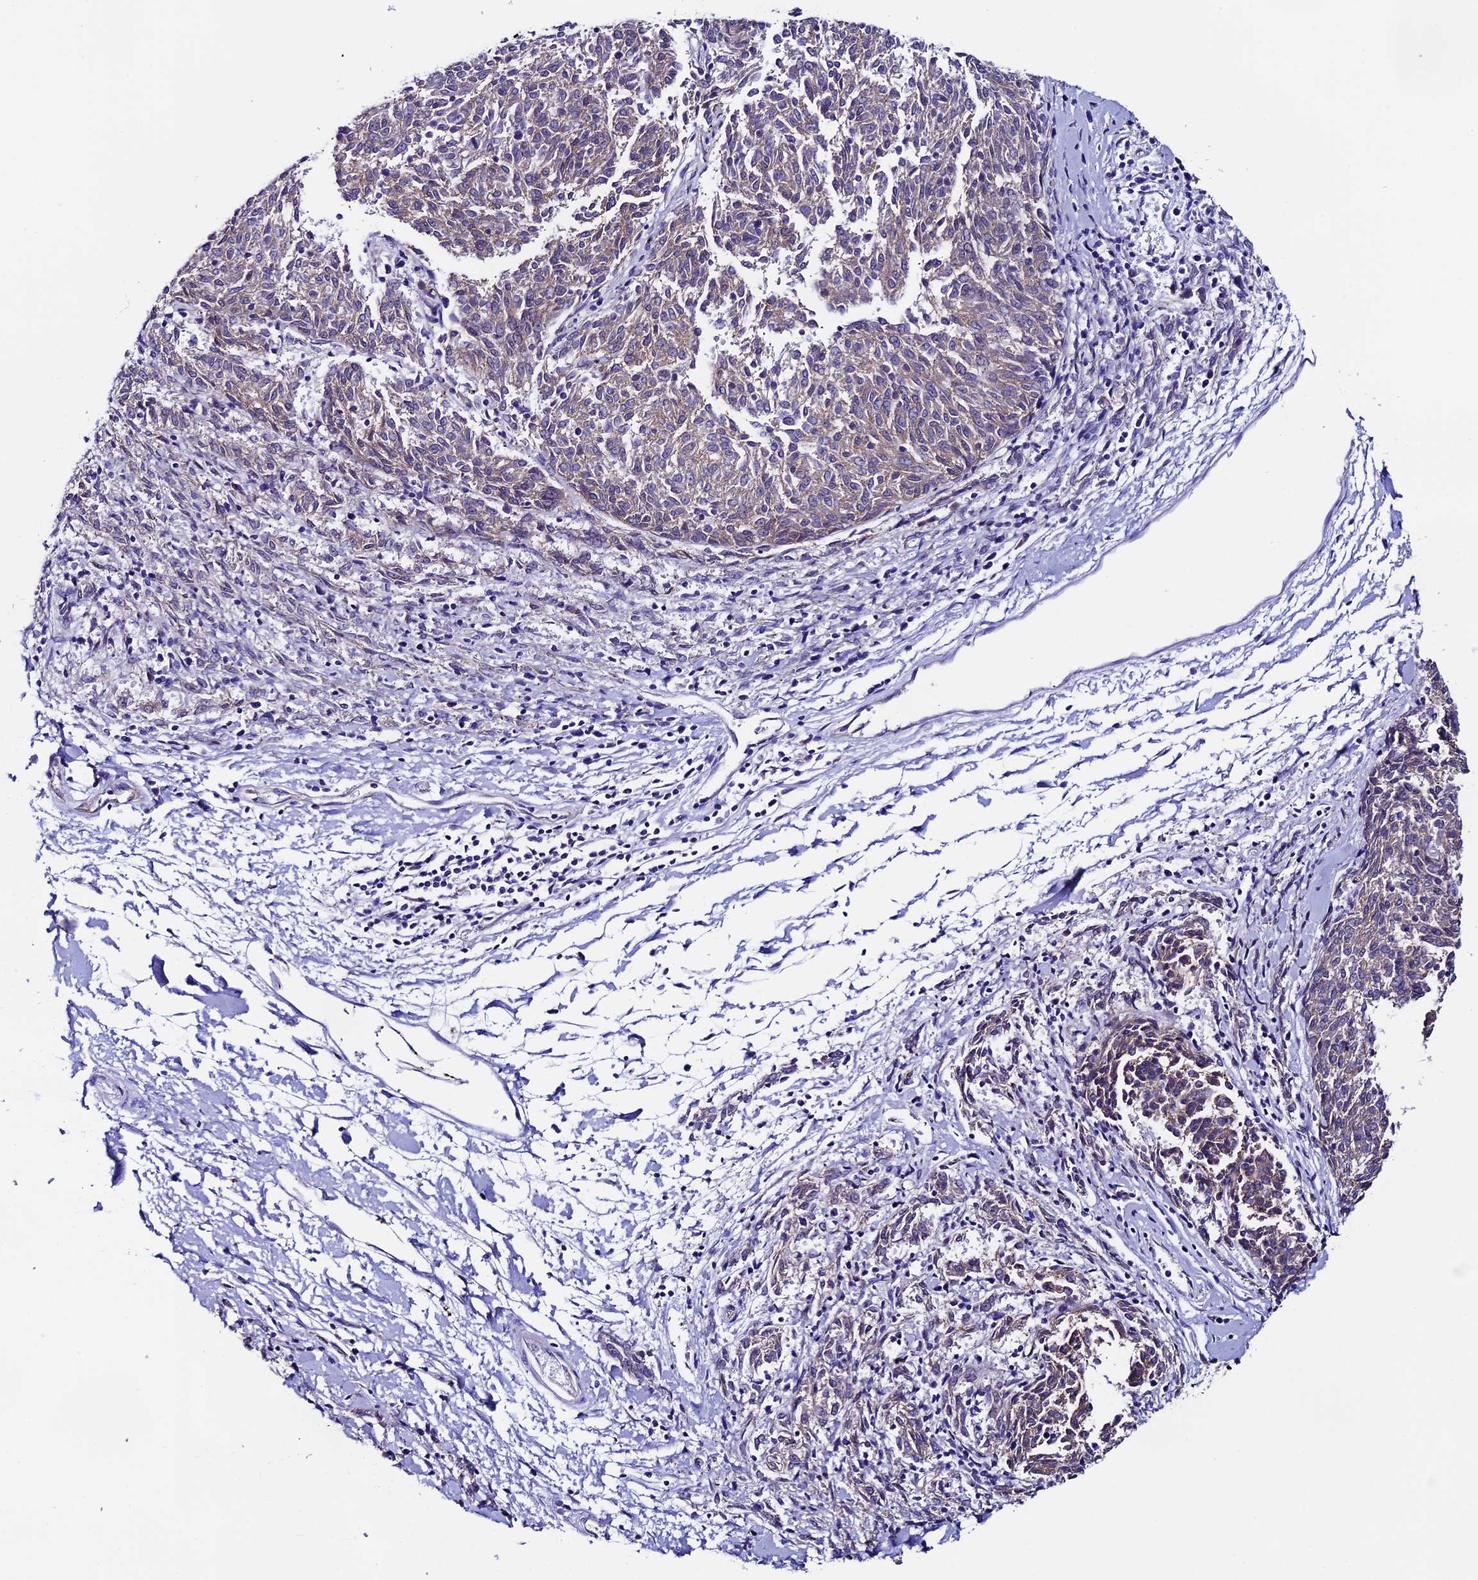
{"staining": {"intensity": "weak", "quantity": "25%-75%", "location": "cytoplasmic/membranous"}, "tissue": "melanoma", "cell_type": "Tumor cells", "image_type": "cancer", "snomed": [{"axis": "morphology", "description": "Malignant melanoma, NOS"}, {"axis": "topography", "description": "Skin"}], "caption": "A brown stain highlights weak cytoplasmic/membranous staining of a protein in human melanoma tumor cells. (Brightfield microscopy of DAB IHC at high magnification).", "gene": "COMTD1", "patient": {"sex": "female", "age": 72}}